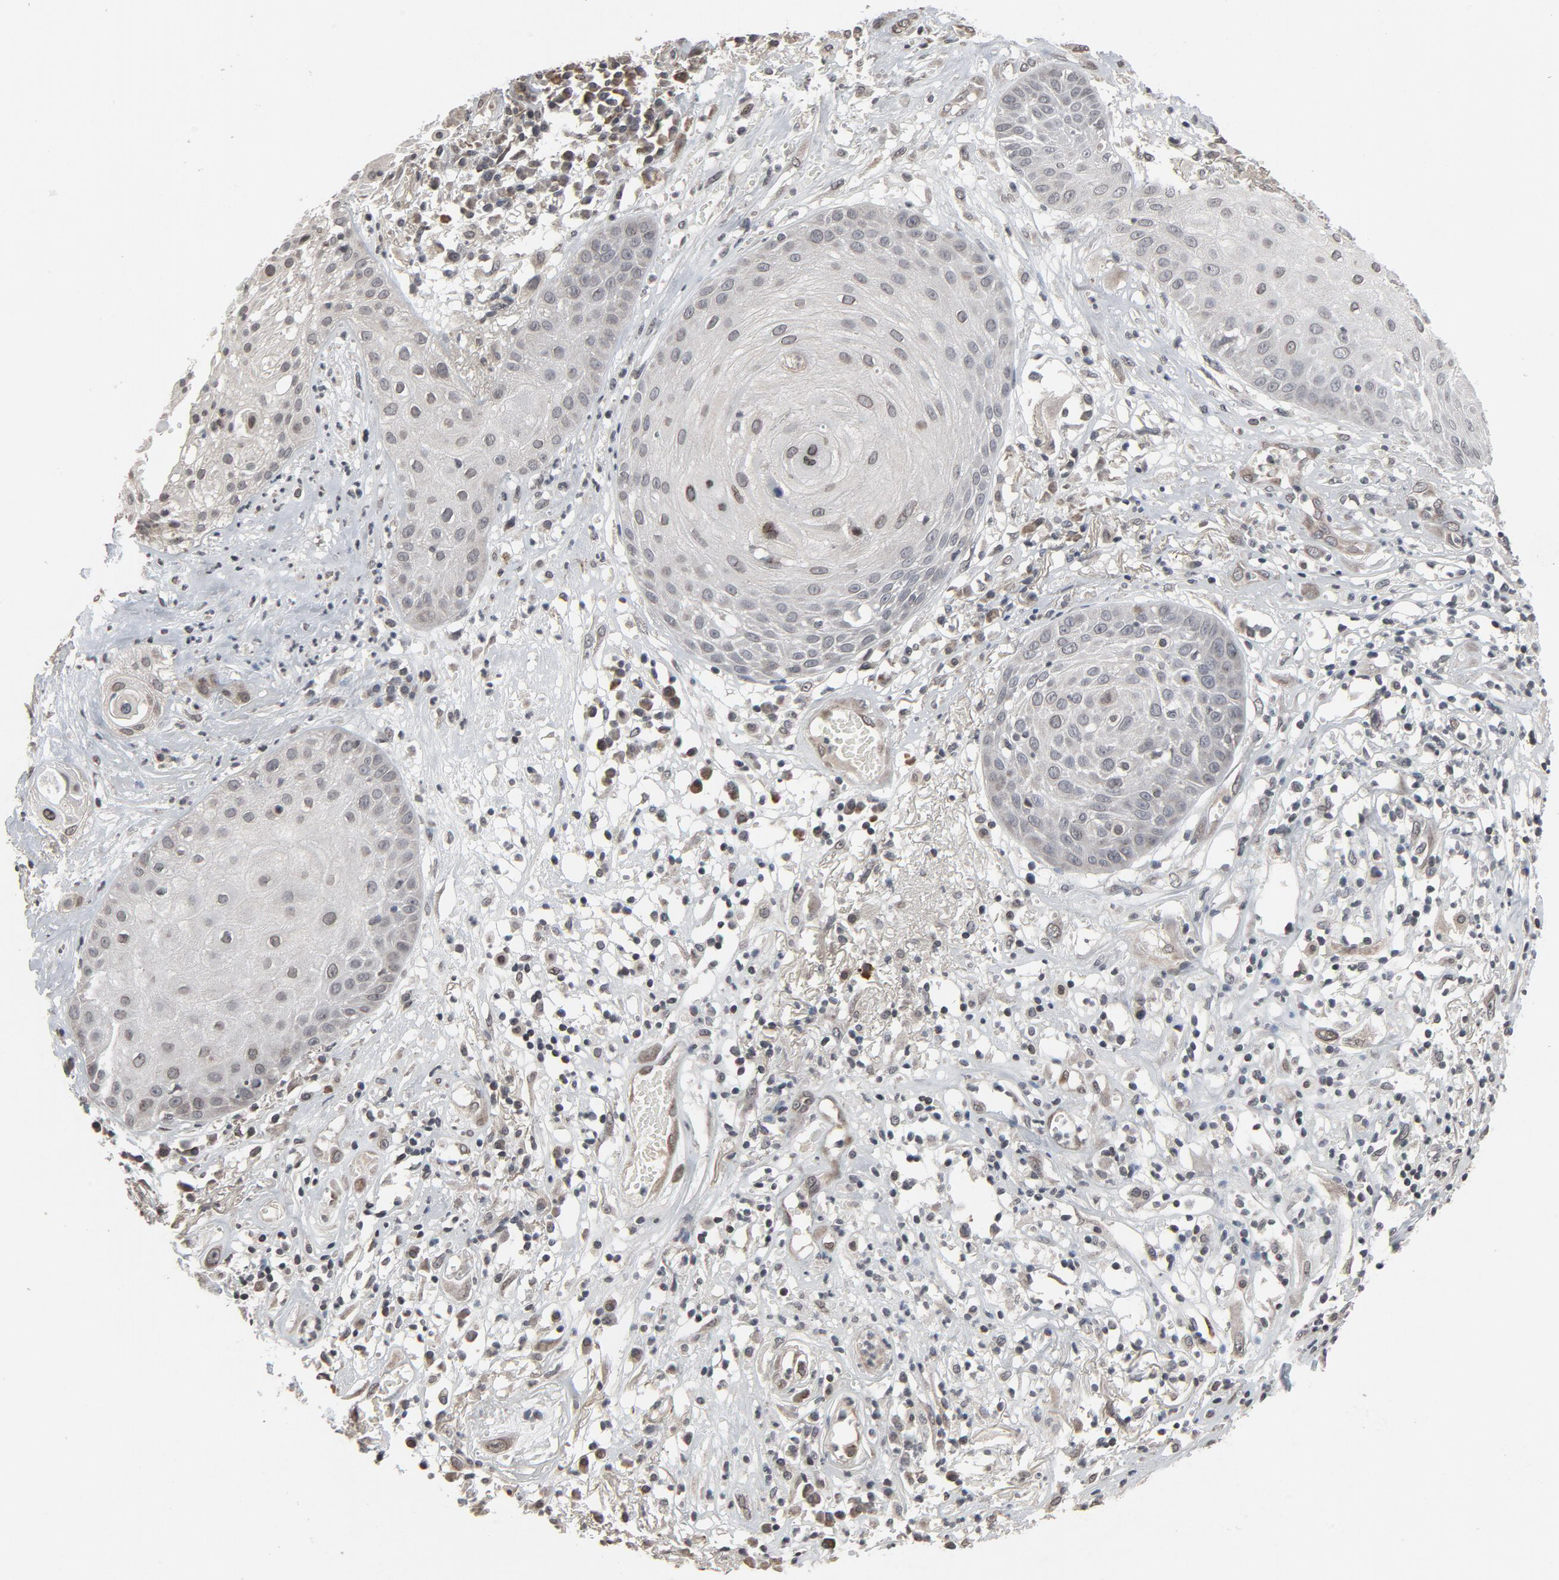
{"staining": {"intensity": "weak", "quantity": "<25%", "location": "nuclear"}, "tissue": "skin cancer", "cell_type": "Tumor cells", "image_type": "cancer", "snomed": [{"axis": "morphology", "description": "Squamous cell carcinoma, NOS"}, {"axis": "topography", "description": "Skin"}], "caption": "The micrograph demonstrates no staining of tumor cells in skin cancer (squamous cell carcinoma).", "gene": "POM121", "patient": {"sex": "male", "age": 65}}